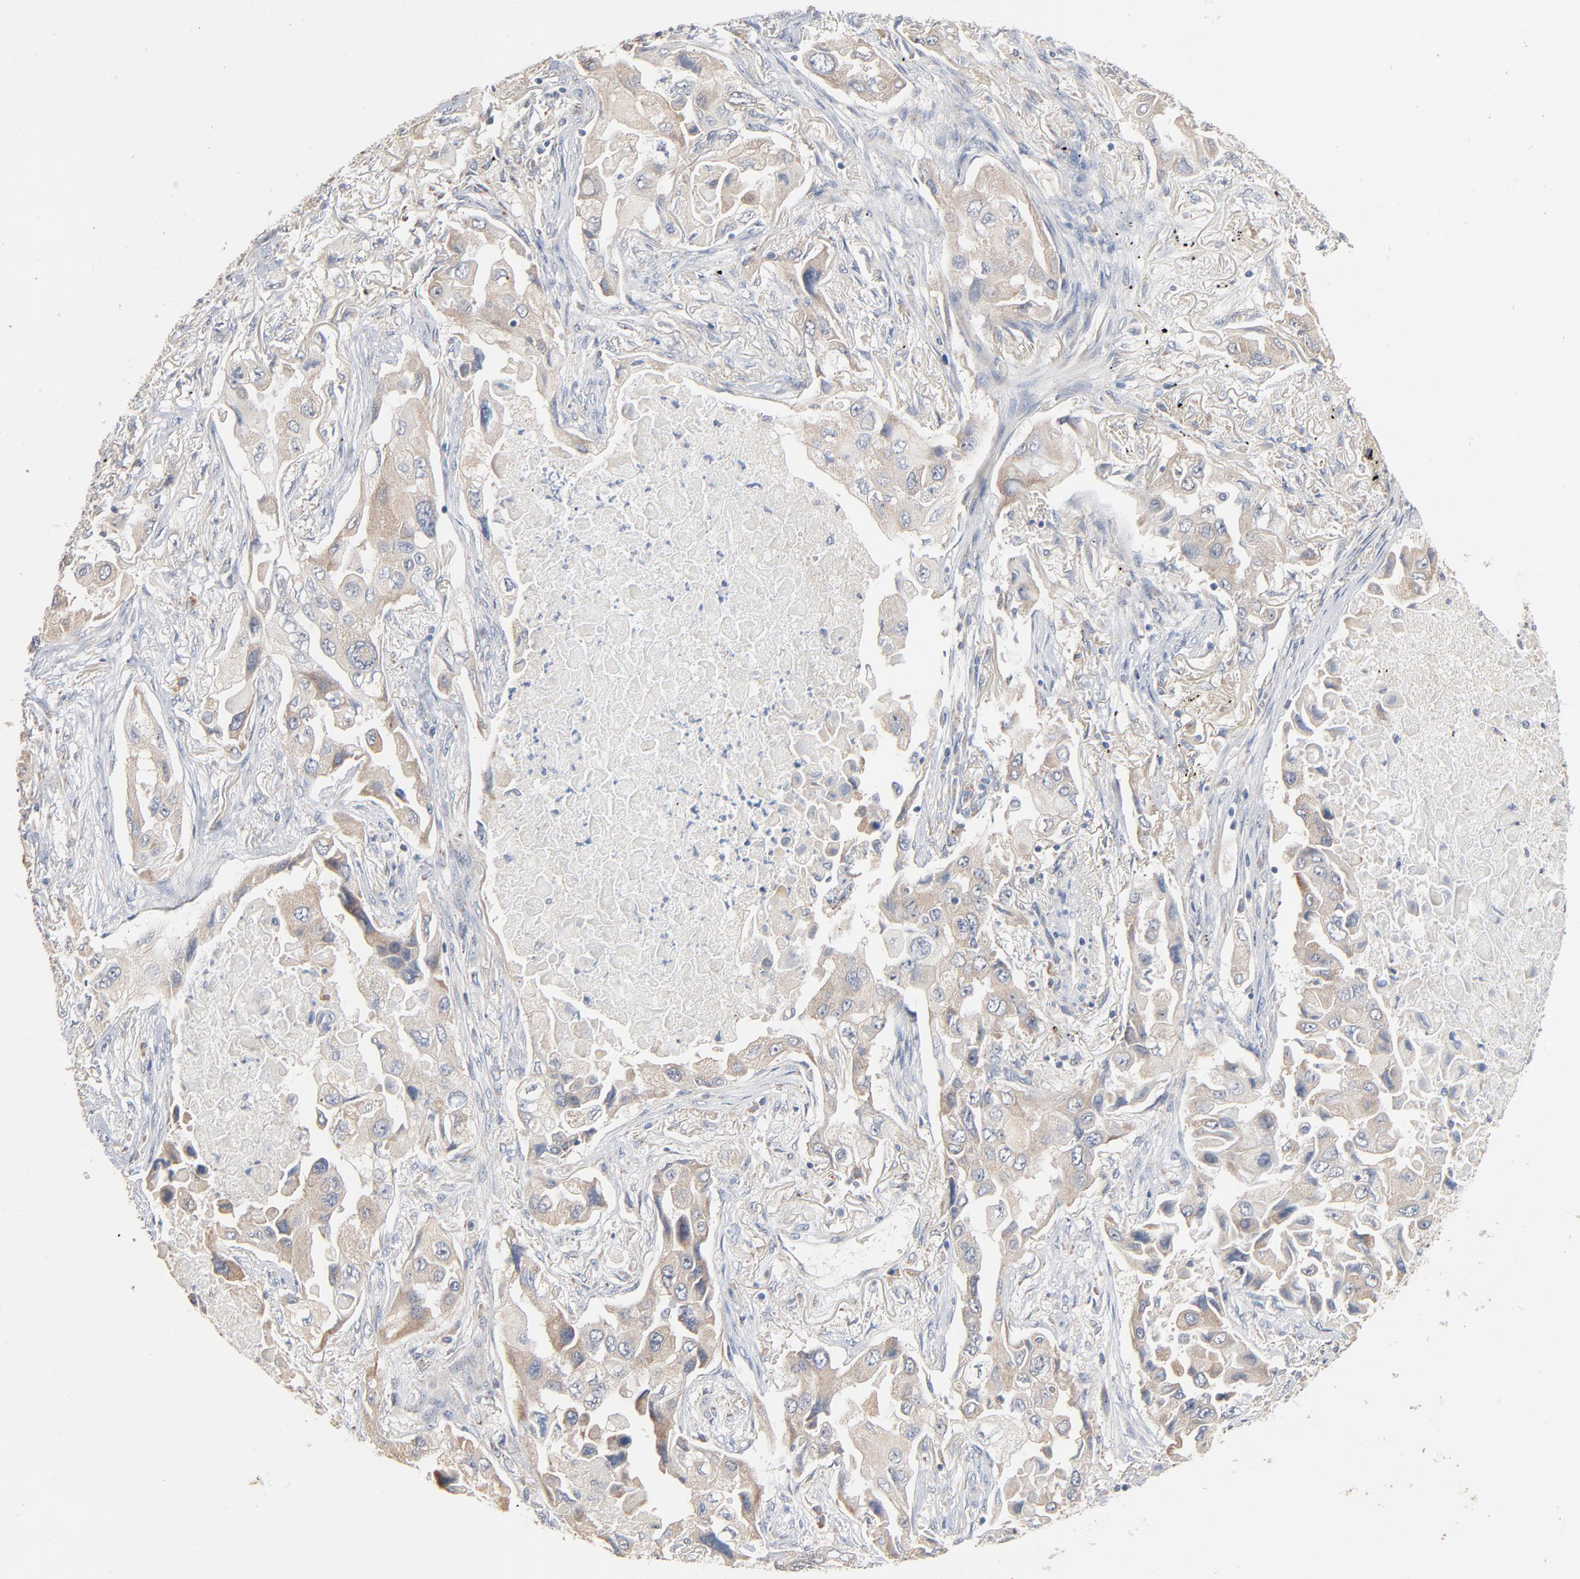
{"staining": {"intensity": "weak", "quantity": "<25%", "location": "cytoplasmic/membranous"}, "tissue": "lung cancer", "cell_type": "Tumor cells", "image_type": "cancer", "snomed": [{"axis": "morphology", "description": "Adenocarcinoma, NOS"}, {"axis": "topography", "description": "Lung"}], "caption": "High magnification brightfield microscopy of lung cancer stained with DAB (brown) and counterstained with hematoxylin (blue): tumor cells show no significant positivity.", "gene": "ZDHHC8", "patient": {"sex": "female", "age": 65}}